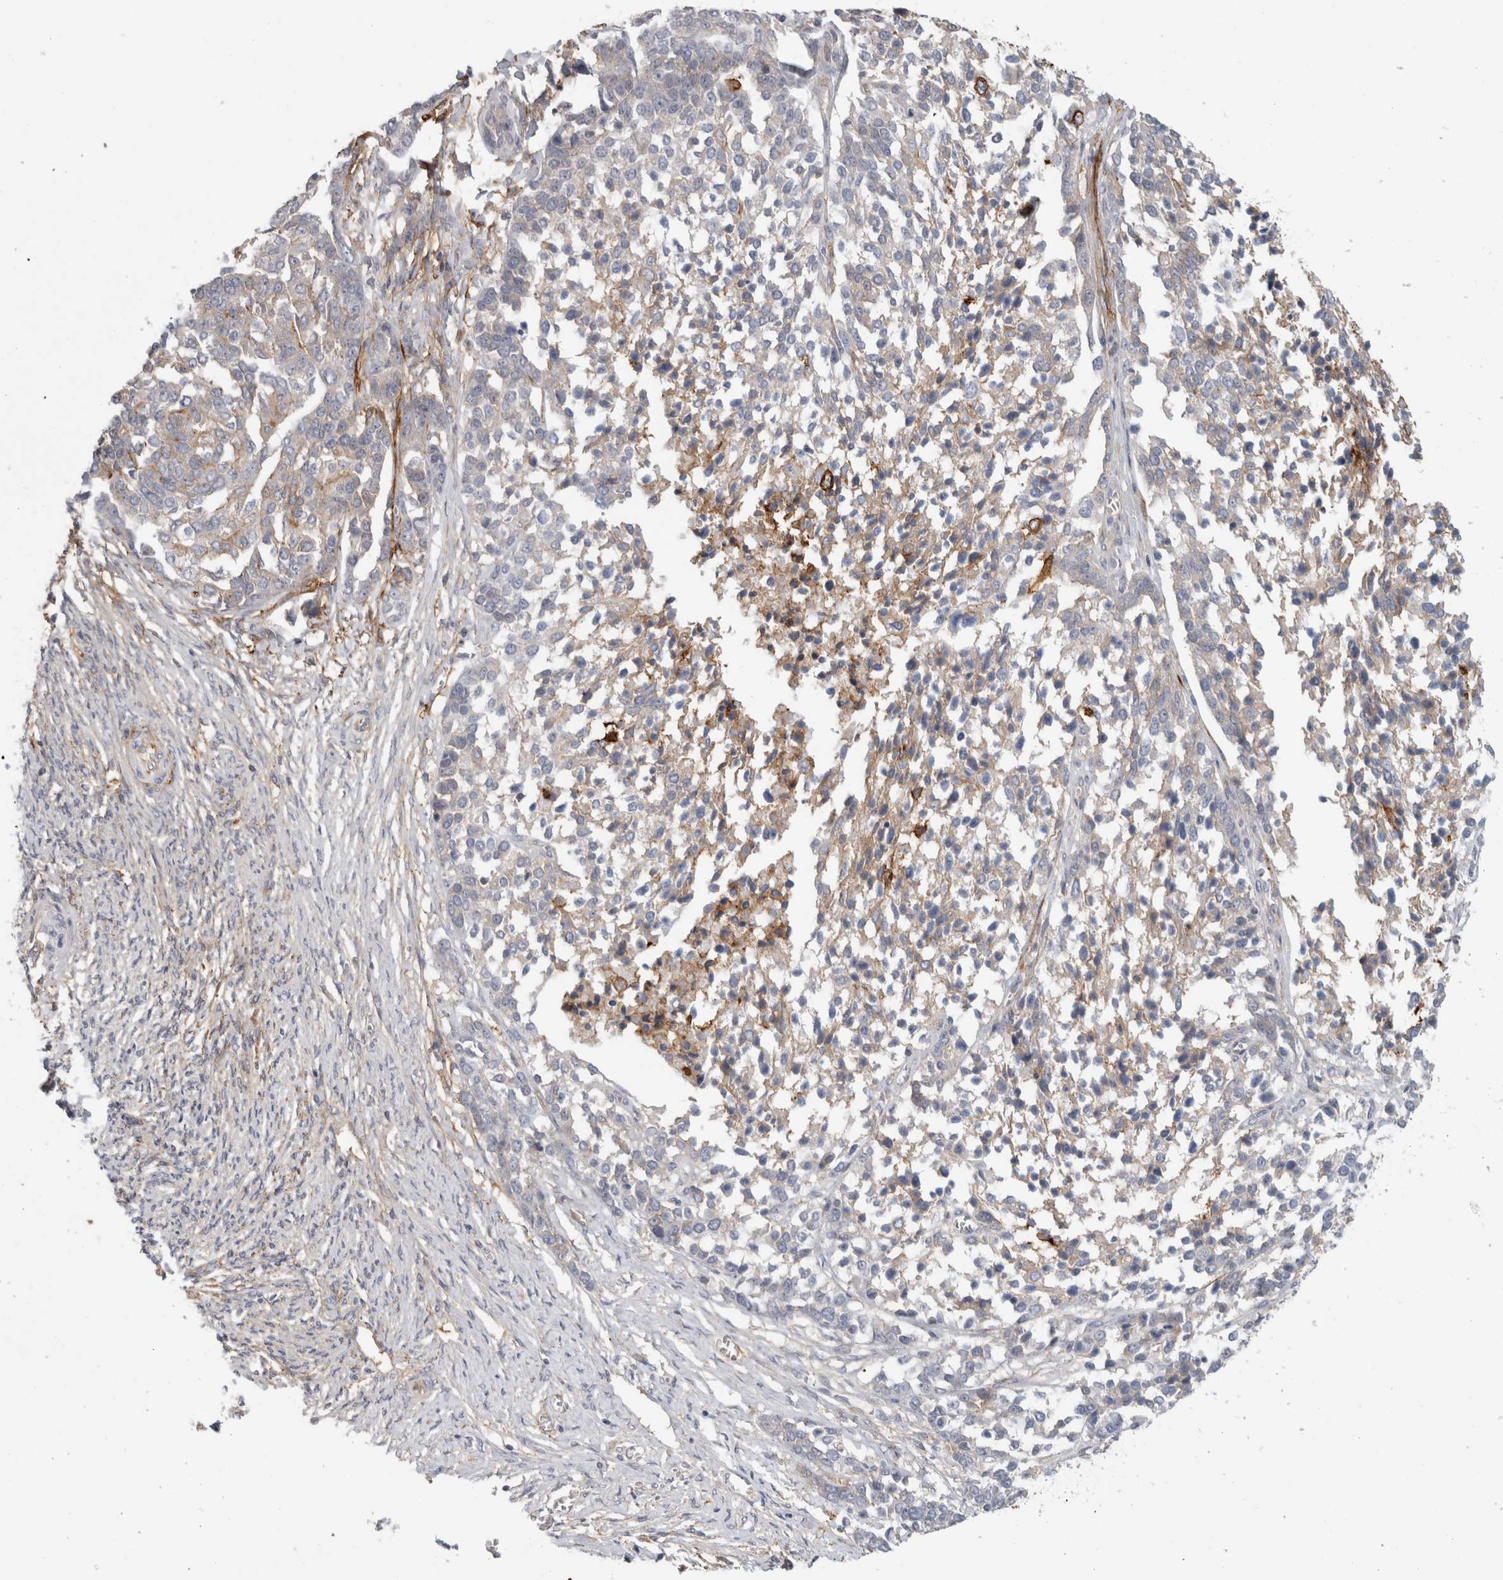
{"staining": {"intensity": "moderate", "quantity": "<25%", "location": "cytoplasmic/membranous"}, "tissue": "ovarian cancer", "cell_type": "Tumor cells", "image_type": "cancer", "snomed": [{"axis": "morphology", "description": "Cystadenocarcinoma, serous, NOS"}, {"axis": "topography", "description": "Ovary"}], "caption": "Human ovarian cancer stained with a protein marker exhibits moderate staining in tumor cells.", "gene": "CD55", "patient": {"sex": "female", "age": 44}}